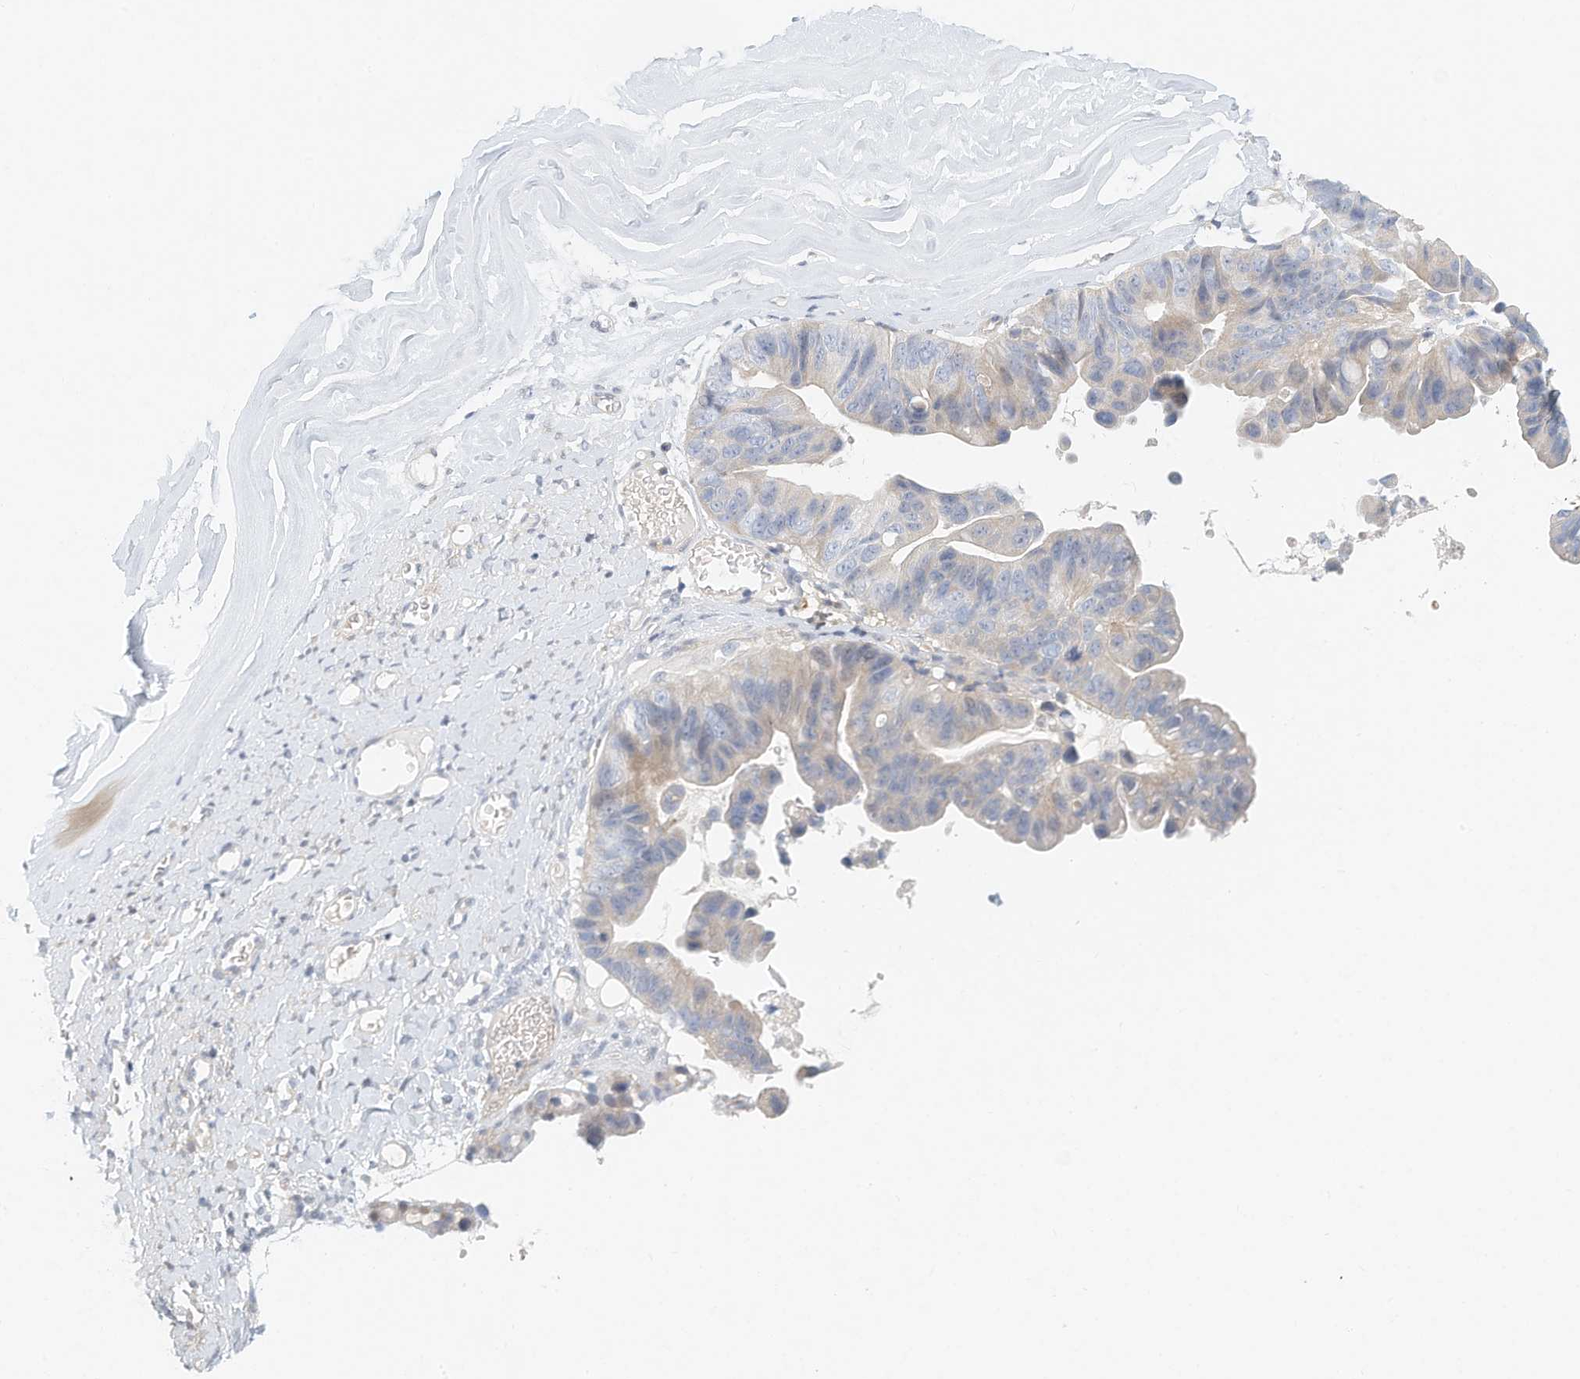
{"staining": {"intensity": "weak", "quantity": "<25%", "location": "cytoplasmic/membranous"}, "tissue": "ovarian cancer", "cell_type": "Tumor cells", "image_type": "cancer", "snomed": [{"axis": "morphology", "description": "Cystadenocarcinoma, mucinous, NOS"}, {"axis": "topography", "description": "Ovary"}], "caption": "Immunohistochemical staining of ovarian mucinous cystadenocarcinoma exhibits no significant positivity in tumor cells.", "gene": "MICAL1", "patient": {"sex": "female", "age": 61}}